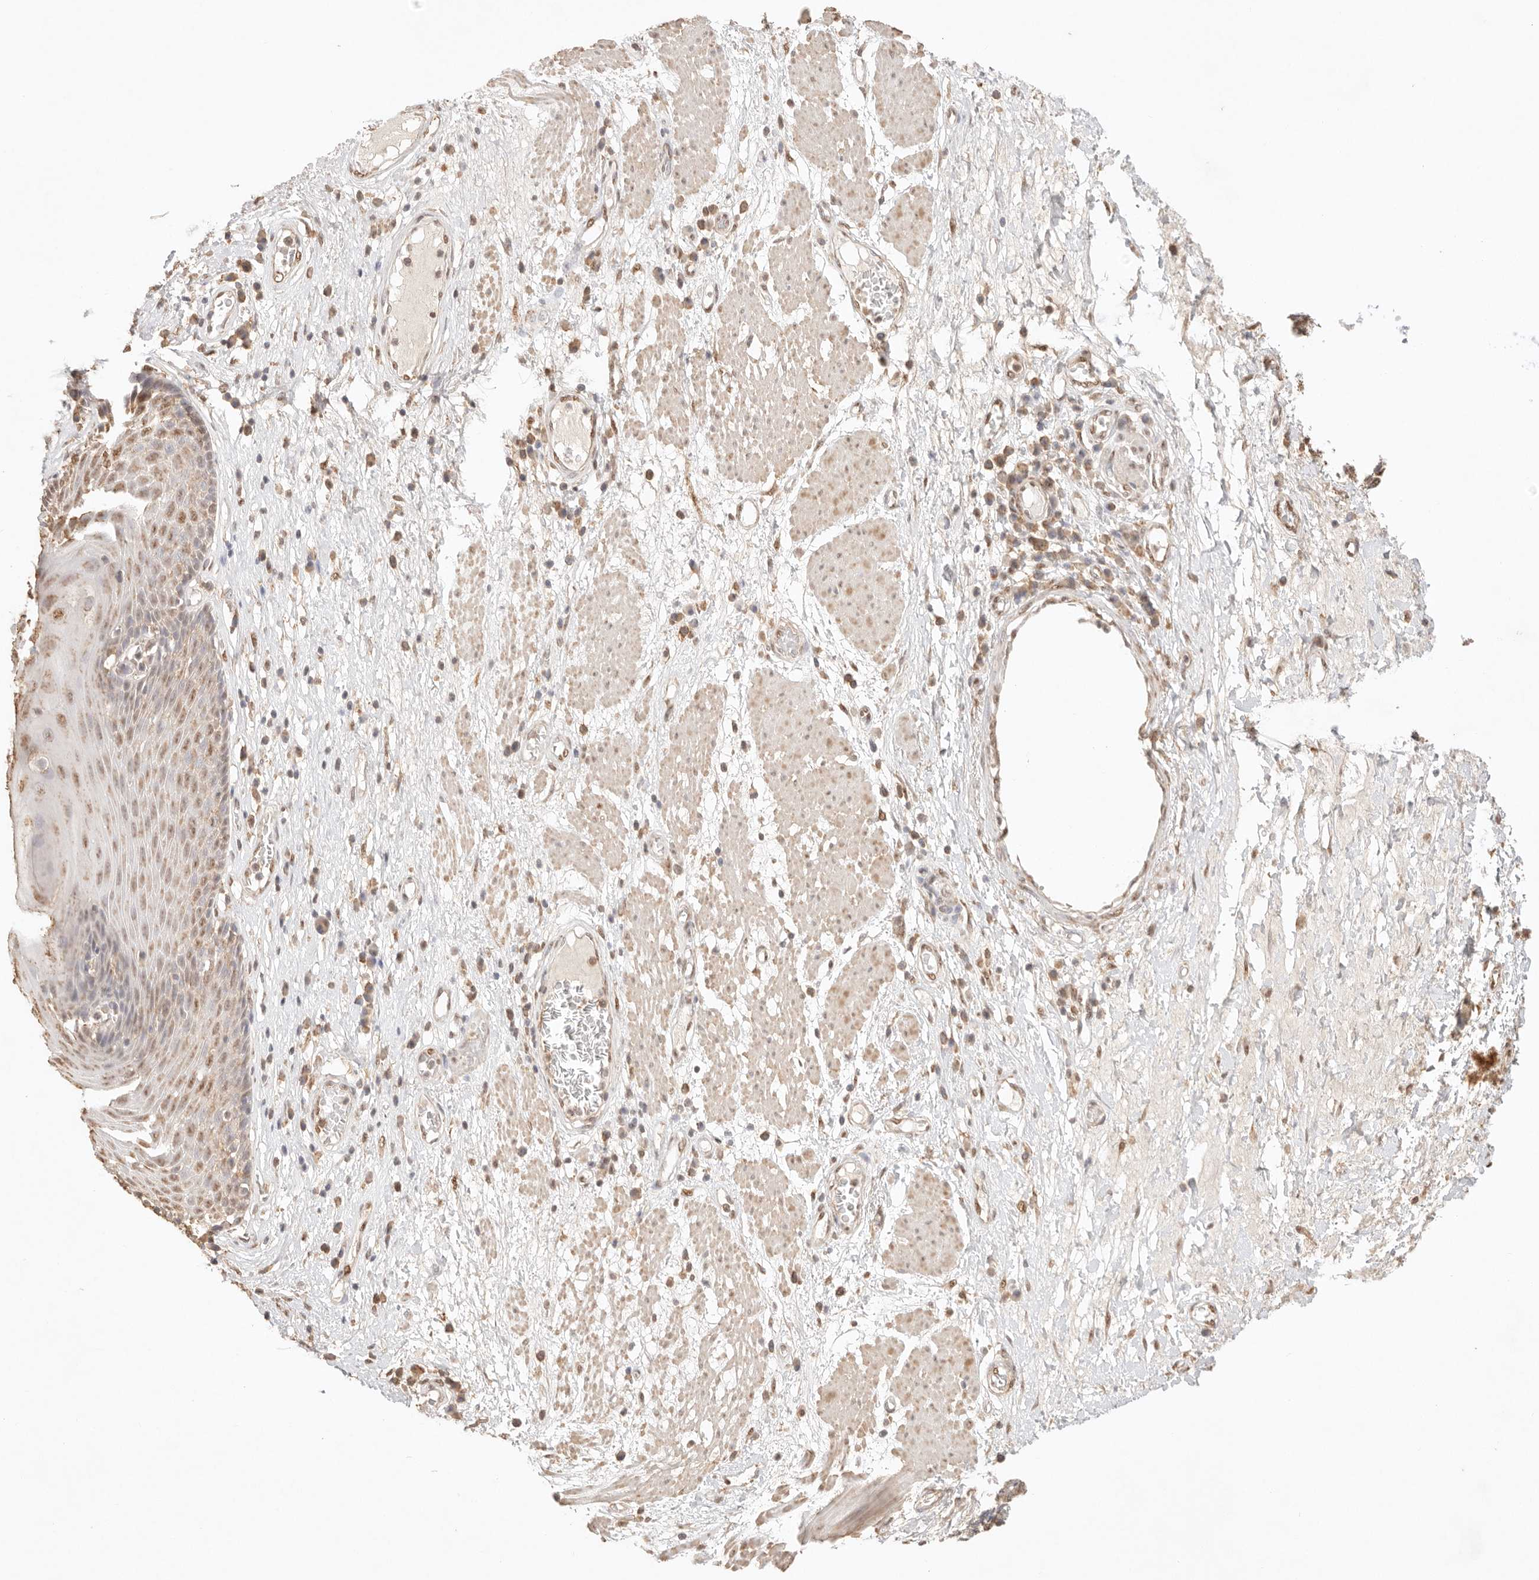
{"staining": {"intensity": "moderate", "quantity": ">75%", "location": "nuclear"}, "tissue": "esophagus", "cell_type": "Squamous epithelial cells", "image_type": "normal", "snomed": [{"axis": "morphology", "description": "Normal tissue, NOS"}, {"axis": "morphology", "description": "Adenocarcinoma, NOS"}, {"axis": "topography", "description": "Esophagus"}], "caption": "IHC (DAB) staining of benign human esophagus demonstrates moderate nuclear protein positivity in about >75% of squamous epithelial cells.", "gene": "IL1R2", "patient": {"sex": "male", "age": 62}}